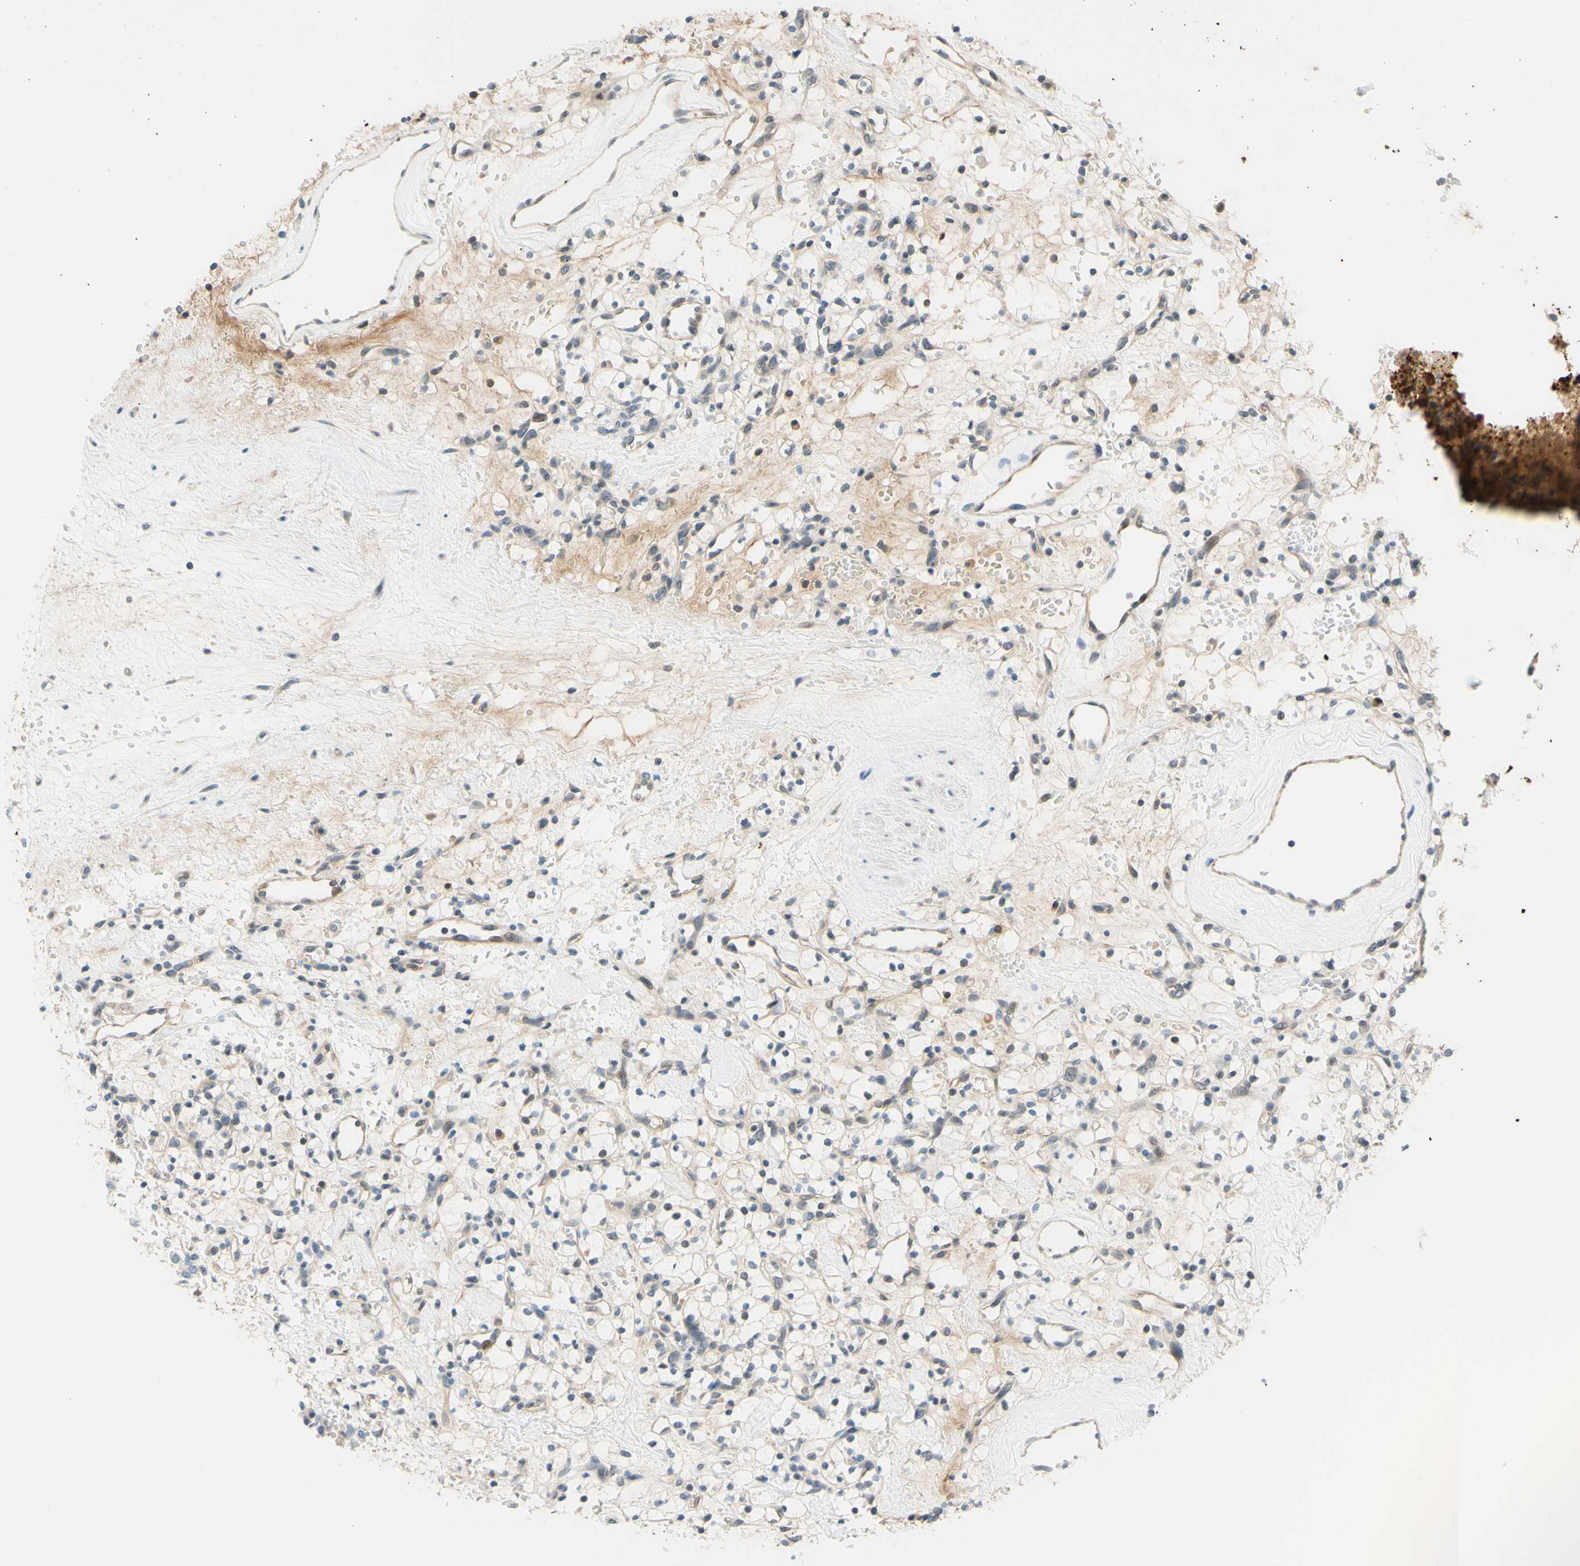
{"staining": {"intensity": "weak", "quantity": "25%-75%", "location": "cytoplasmic/membranous"}, "tissue": "renal cancer", "cell_type": "Tumor cells", "image_type": "cancer", "snomed": [{"axis": "morphology", "description": "Adenocarcinoma, NOS"}, {"axis": "topography", "description": "Kidney"}], "caption": "An image of renal cancer (adenocarcinoma) stained for a protein displays weak cytoplasmic/membranous brown staining in tumor cells.", "gene": "C2CD2L", "patient": {"sex": "female", "age": 60}}